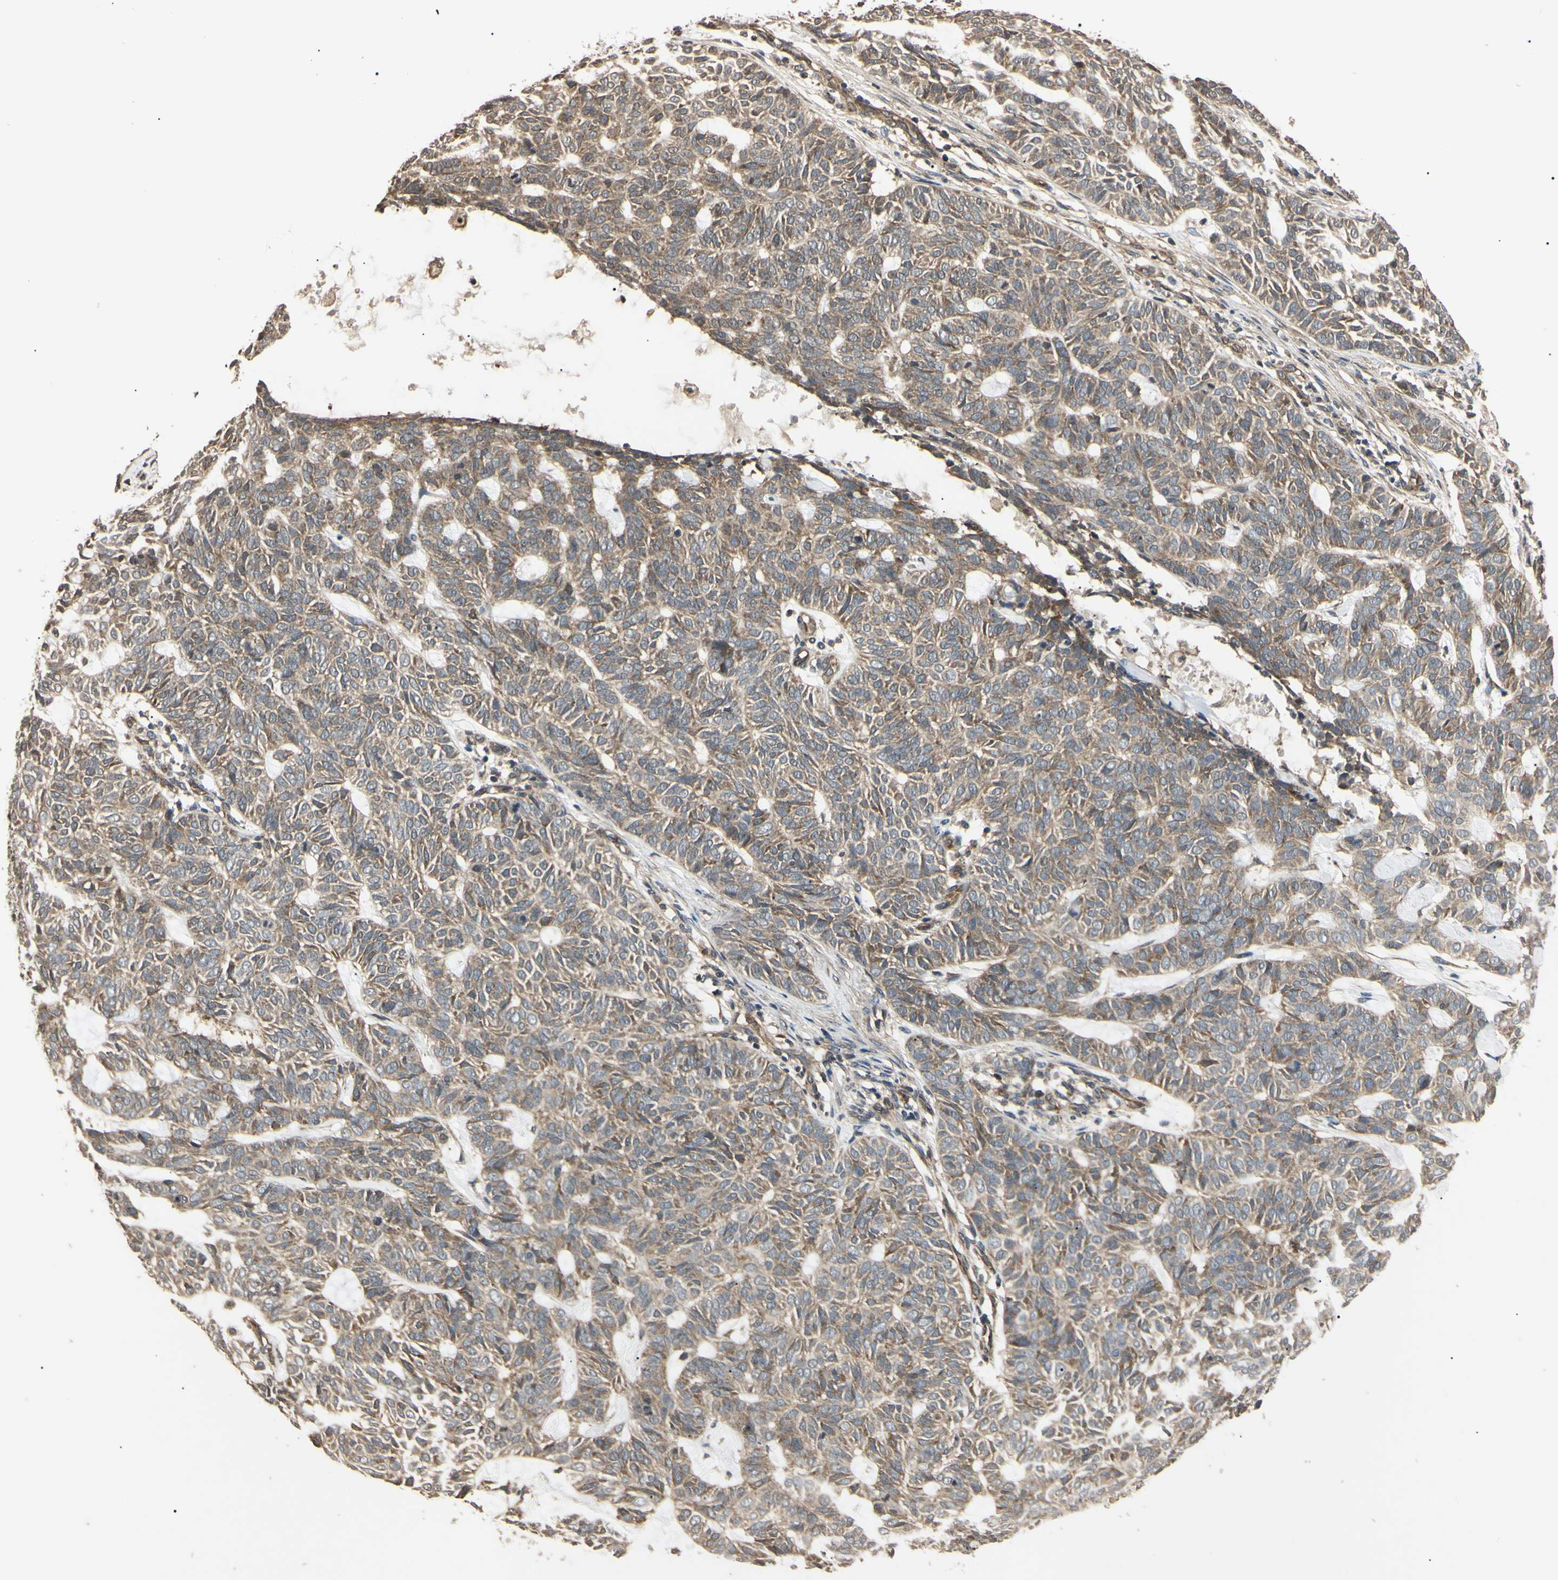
{"staining": {"intensity": "moderate", "quantity": "25%-75%", "location": "cytoplasmic/membranous"}, "tissue": "skin cancer", "cell_type": "Tumor cells", "image_type": "cancer", "snomed": [{"axis": "morphology", "description": "Basal cell carcinoma"}, {"axis": "topography", "description": "Skin"}], "caption": "A histopathology image showing moderate cytoplasmic/membranous positivity in about 25%-75% of tumor cells in skin basal cell carcinoma, as visualized by brown immunohistochemical staining.", "gene": "EPN1", "patient": {"sex": "male", "age": 87}}